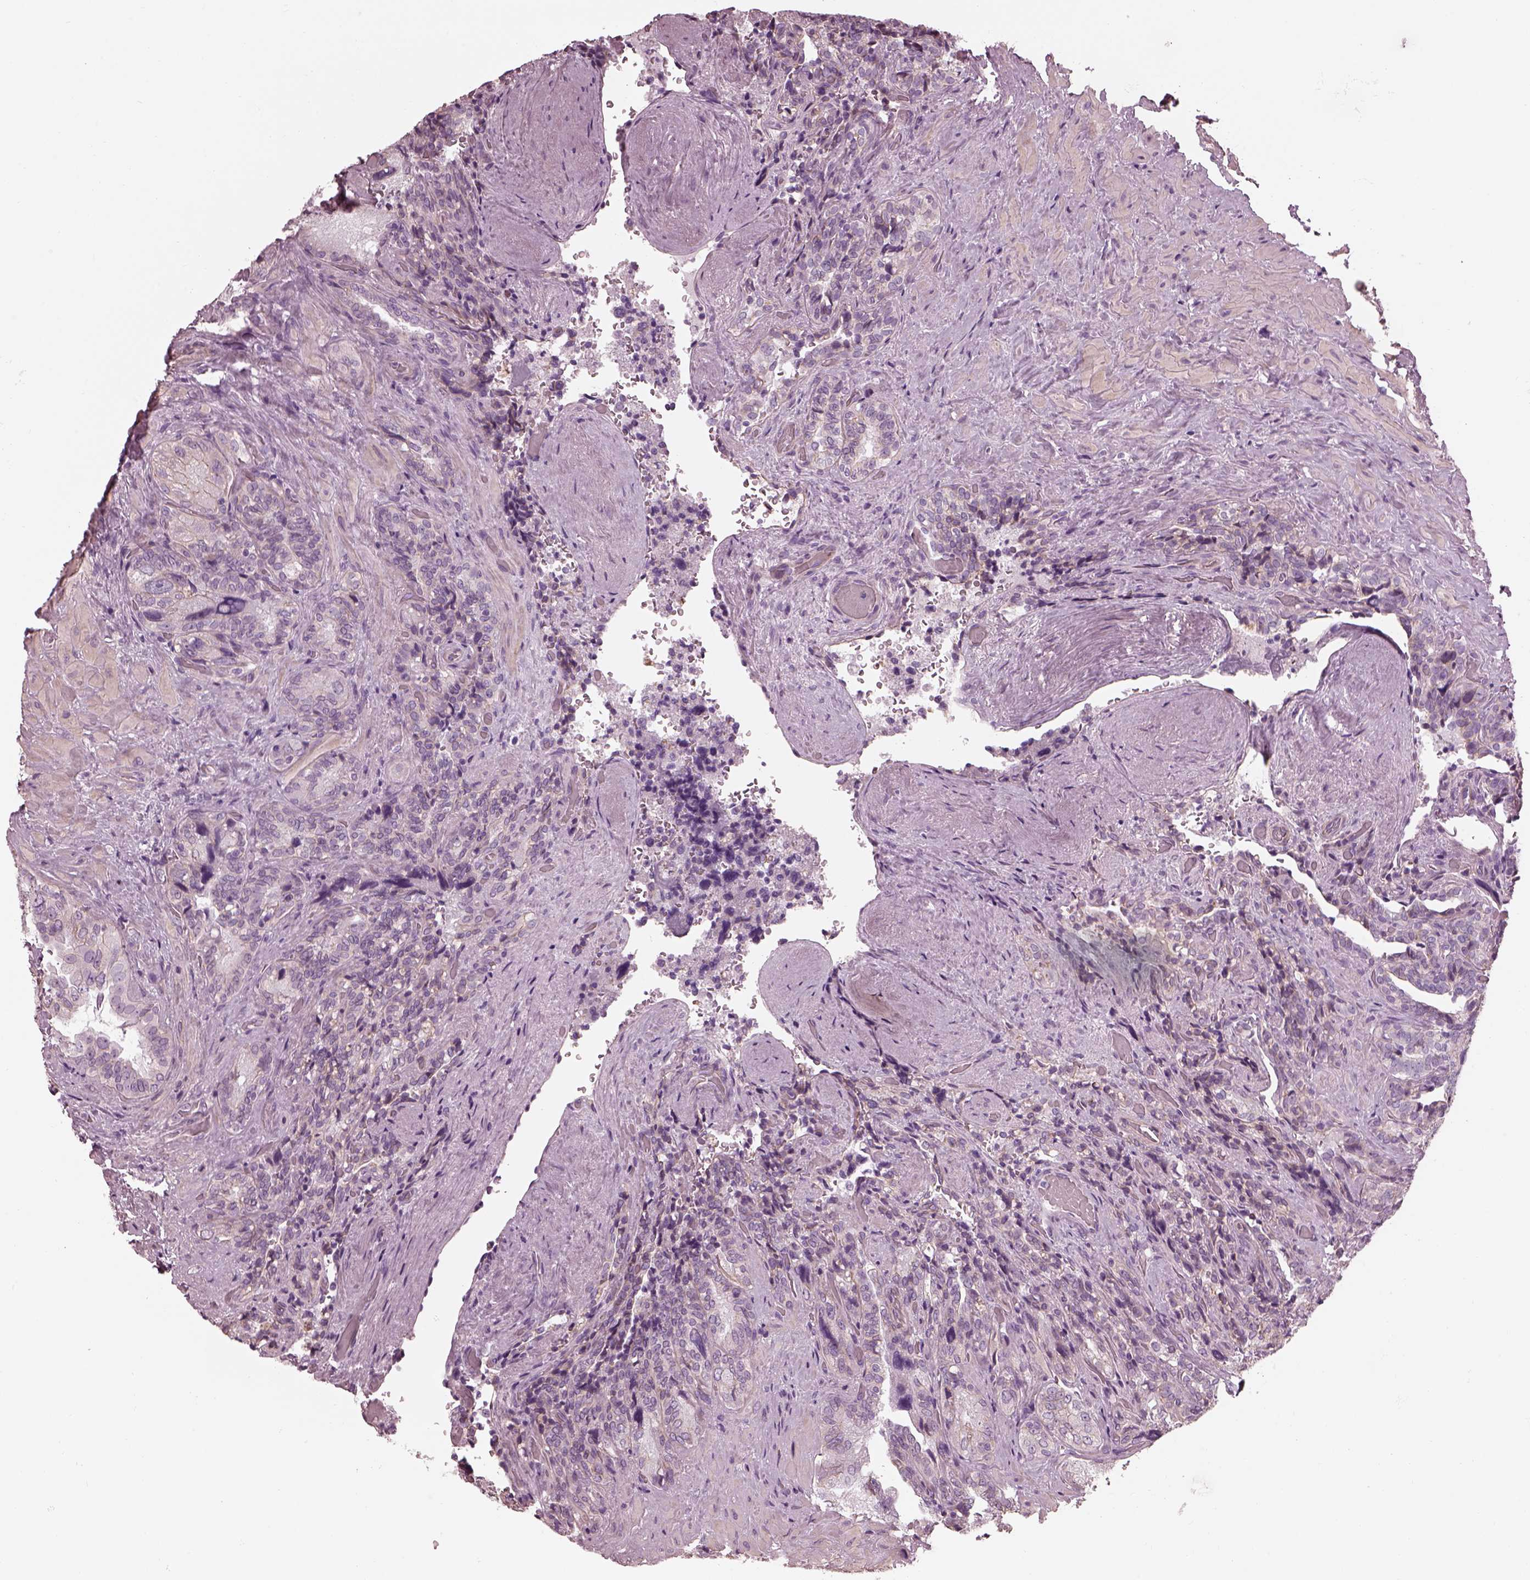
{"staining": {"intensity": "negative", "quantity": "none", "location": "none"}, "tissue": "seminal vesicle", "cell_type": "Glandular cells", "image_type": "normal", "snomed": [{"axis": "morphology", "description": "Normal tissue, NOS"}, {"axis": "topography", "description": "Seminal veicle"}], "caption": "Glandular cells show no significant protein expression in normal seminal vesicle. (Stains: DAB immunohistochemistry with hematoxylin counter stain, Microscopy: brightfield microscopy at high magnification).", "gene": "BFSP1", "patient": {"sex": "male", "age": 69}}